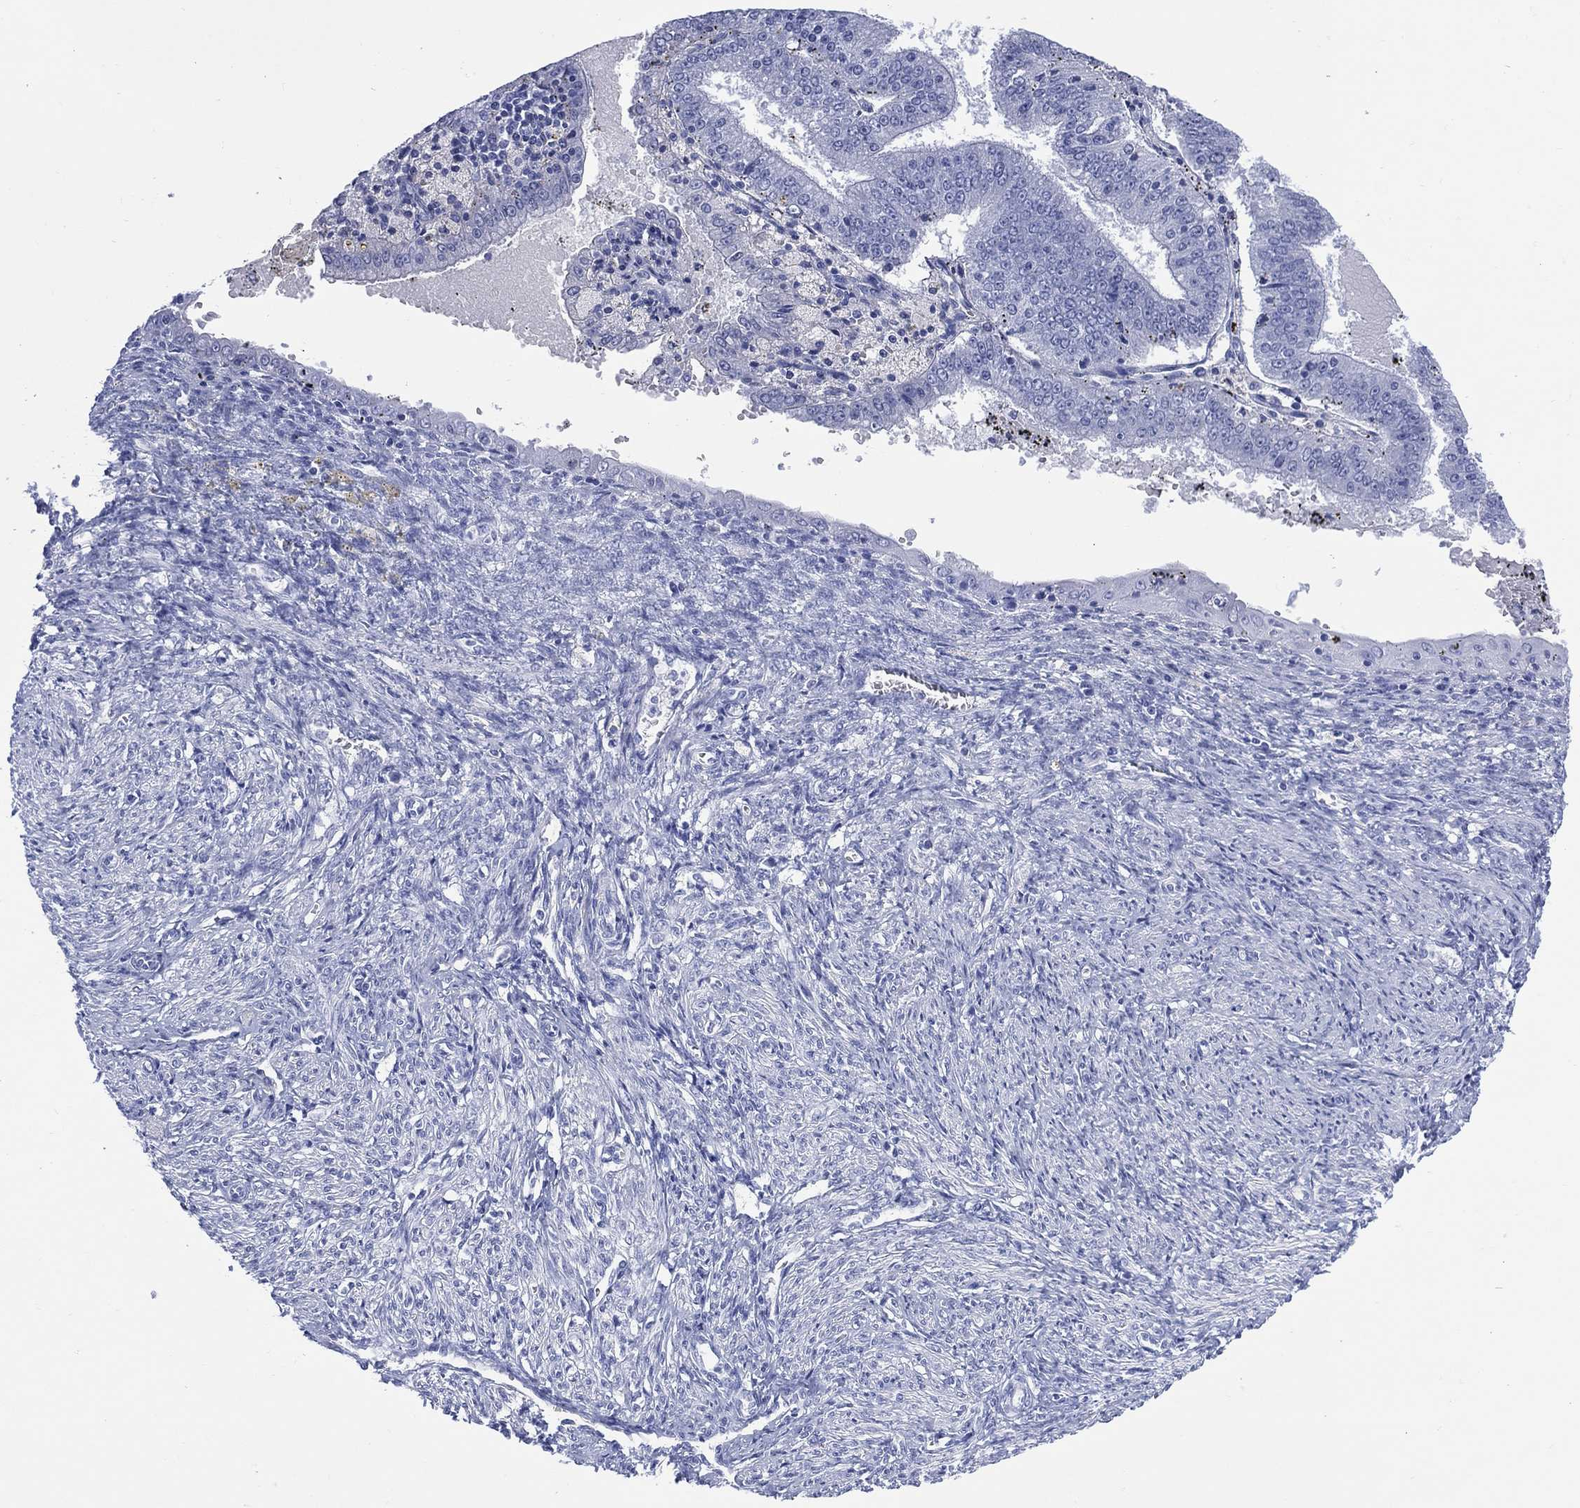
{"staining": {"intensity": "negative", "quantity": "none", "location": "none"}, "tissue": "endometrial cancer", "cell_type": "Tumor cells", "image_type": "cancer", "snomed": [{"axis": "morphology", "description": "Adenocarcinoma, NOS"}, {"axis": "topography", "description": "Endometrium"}], "caption": "Protein analysis of endometrial cancer reveals no significant positivity in tumor cells. Nuclei are stained in blue.", "gene": "LRRD1", "patient": {"sex": "female", "age": 66}}